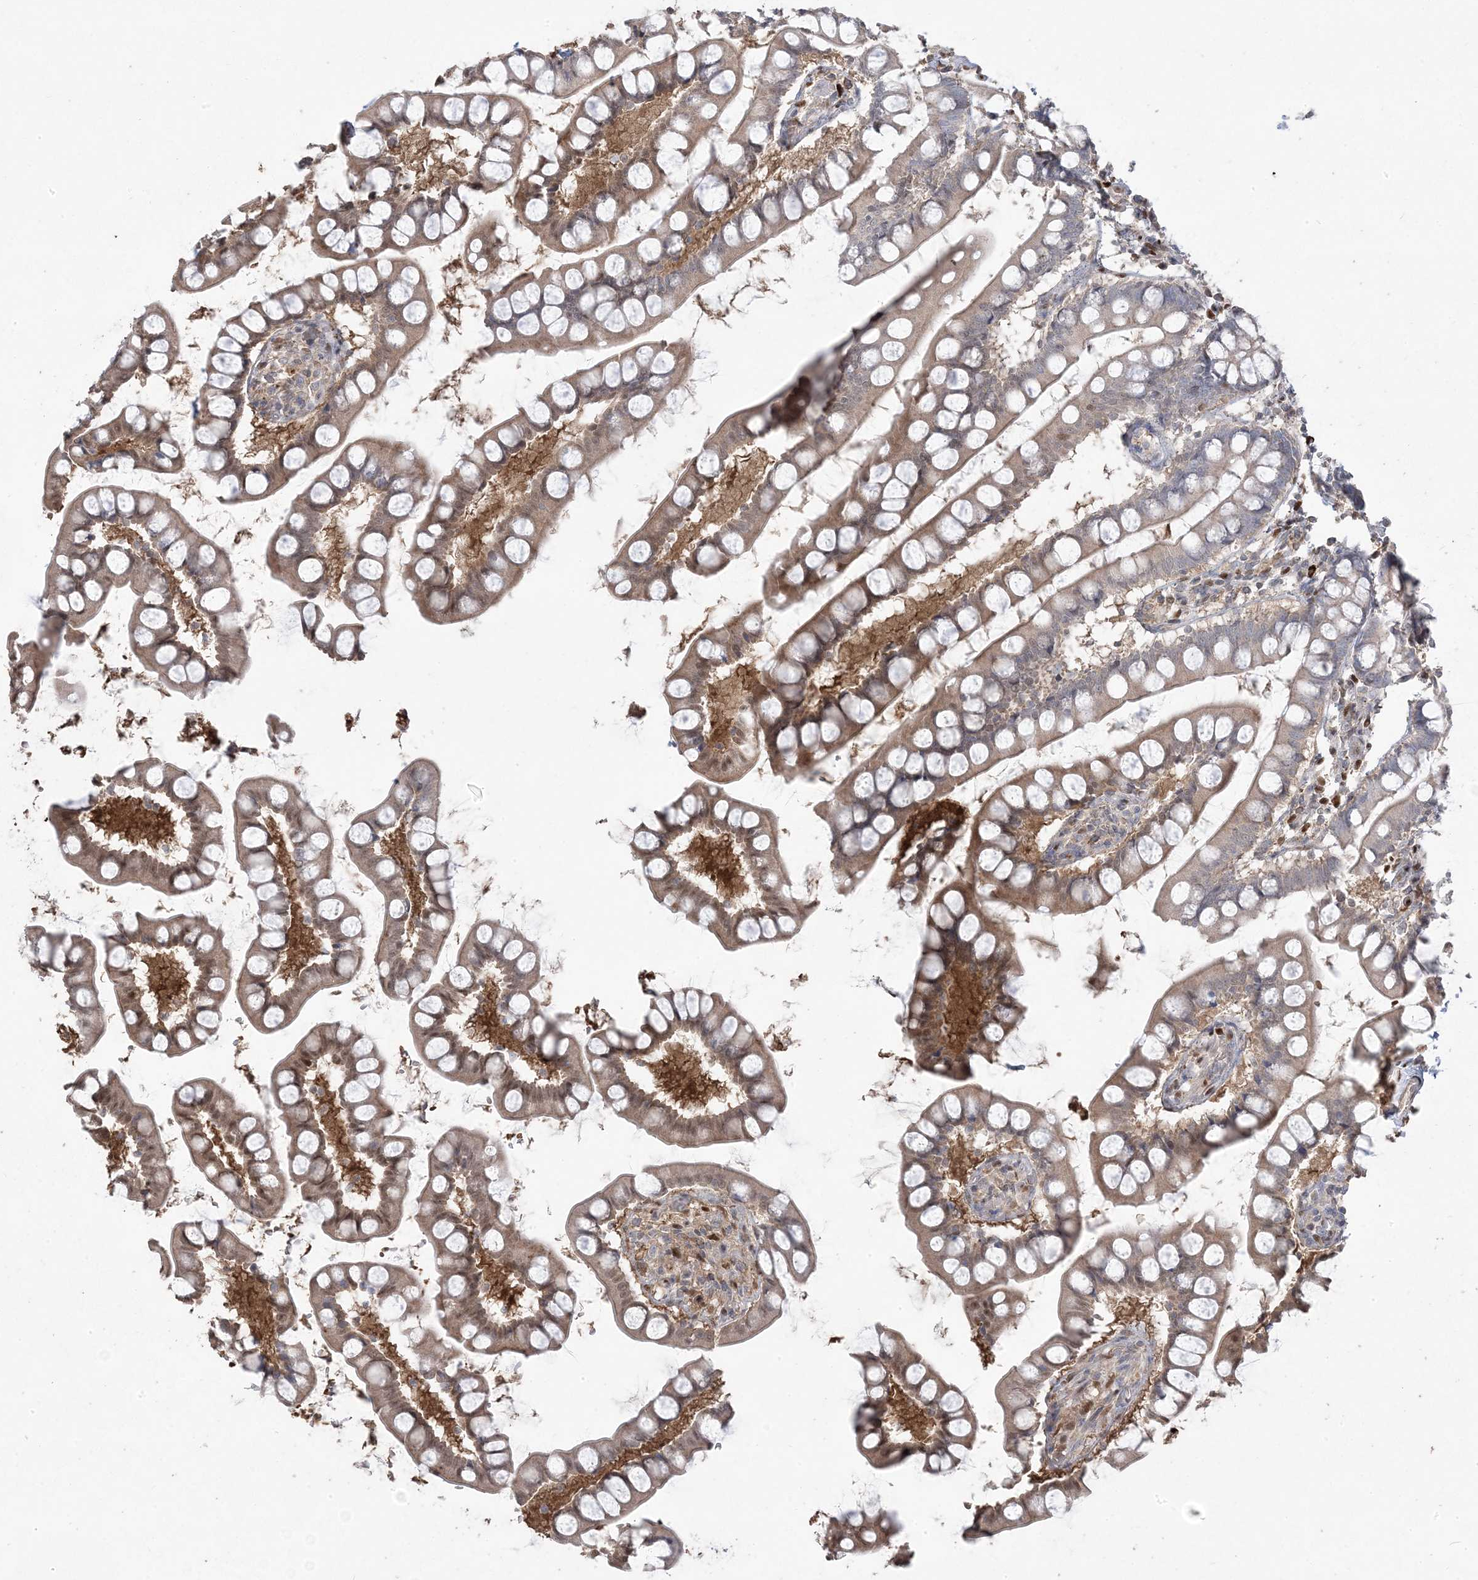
{"staining": {"intensity": "moderate", "quantity": "25%-75%", "location": "cytoplasmic/membranous"}, "tissue": "small intestine", "cell_type": "Glandular cells", "image_type": "normal", "snomed": [{"axis": "morphology", "description": "Normal tissue, NOS"}, {"axis": "topography", "description": "Small intestine"}], "caption": "A micrograph of small intestine stained for a protein exhibits moderate cytoplasmic/membranous brown staining in glandular cells.", "gene": "PPOX", "patient": {"sex": "male", "age": 52}}